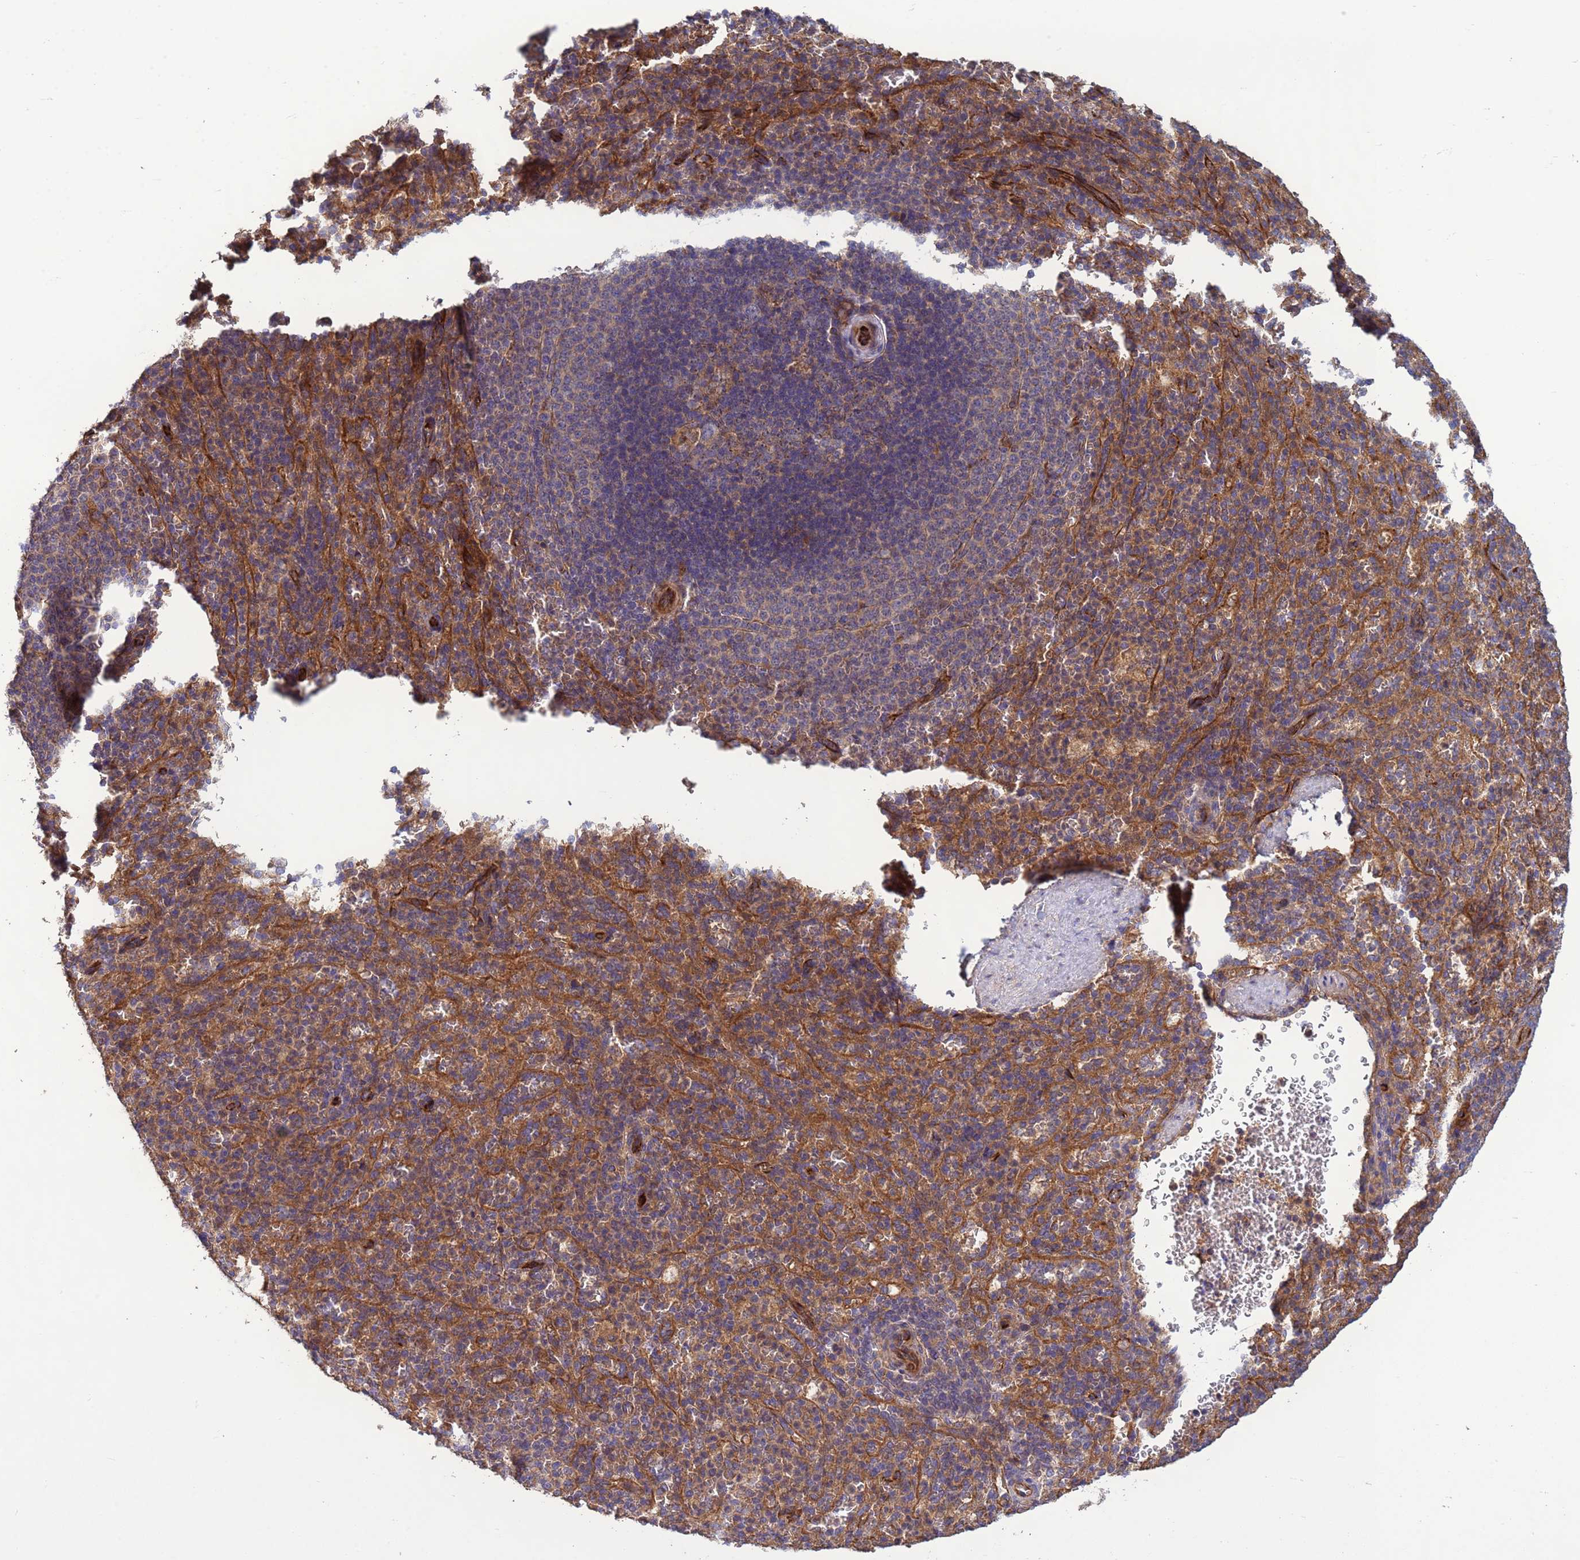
{"staining": {"intensity": "weak", "quantity": "25%-75%", "location": "cytoplasmic/membranous"}, "tissue": "spleen", "cell_type": "Cells in red pulp", "image_type": "normal", "snomed": [{"axis": "morphology", "description": "Normal tissue, NOS"}, {"axis": "topography", "description": "Spleen"}], "caption": "Brown immunohistochemical staining in benign spleen displays weak cytoplasmic/membranous staining in approximately 25%-75% of cells in red pulp. (Stains: DAB in brown, nuclei in blue, Microscopy: brightfield microscopy at high magnification).", "gene": "RAB10", "patient": {"sex": "female", "age": 21}}